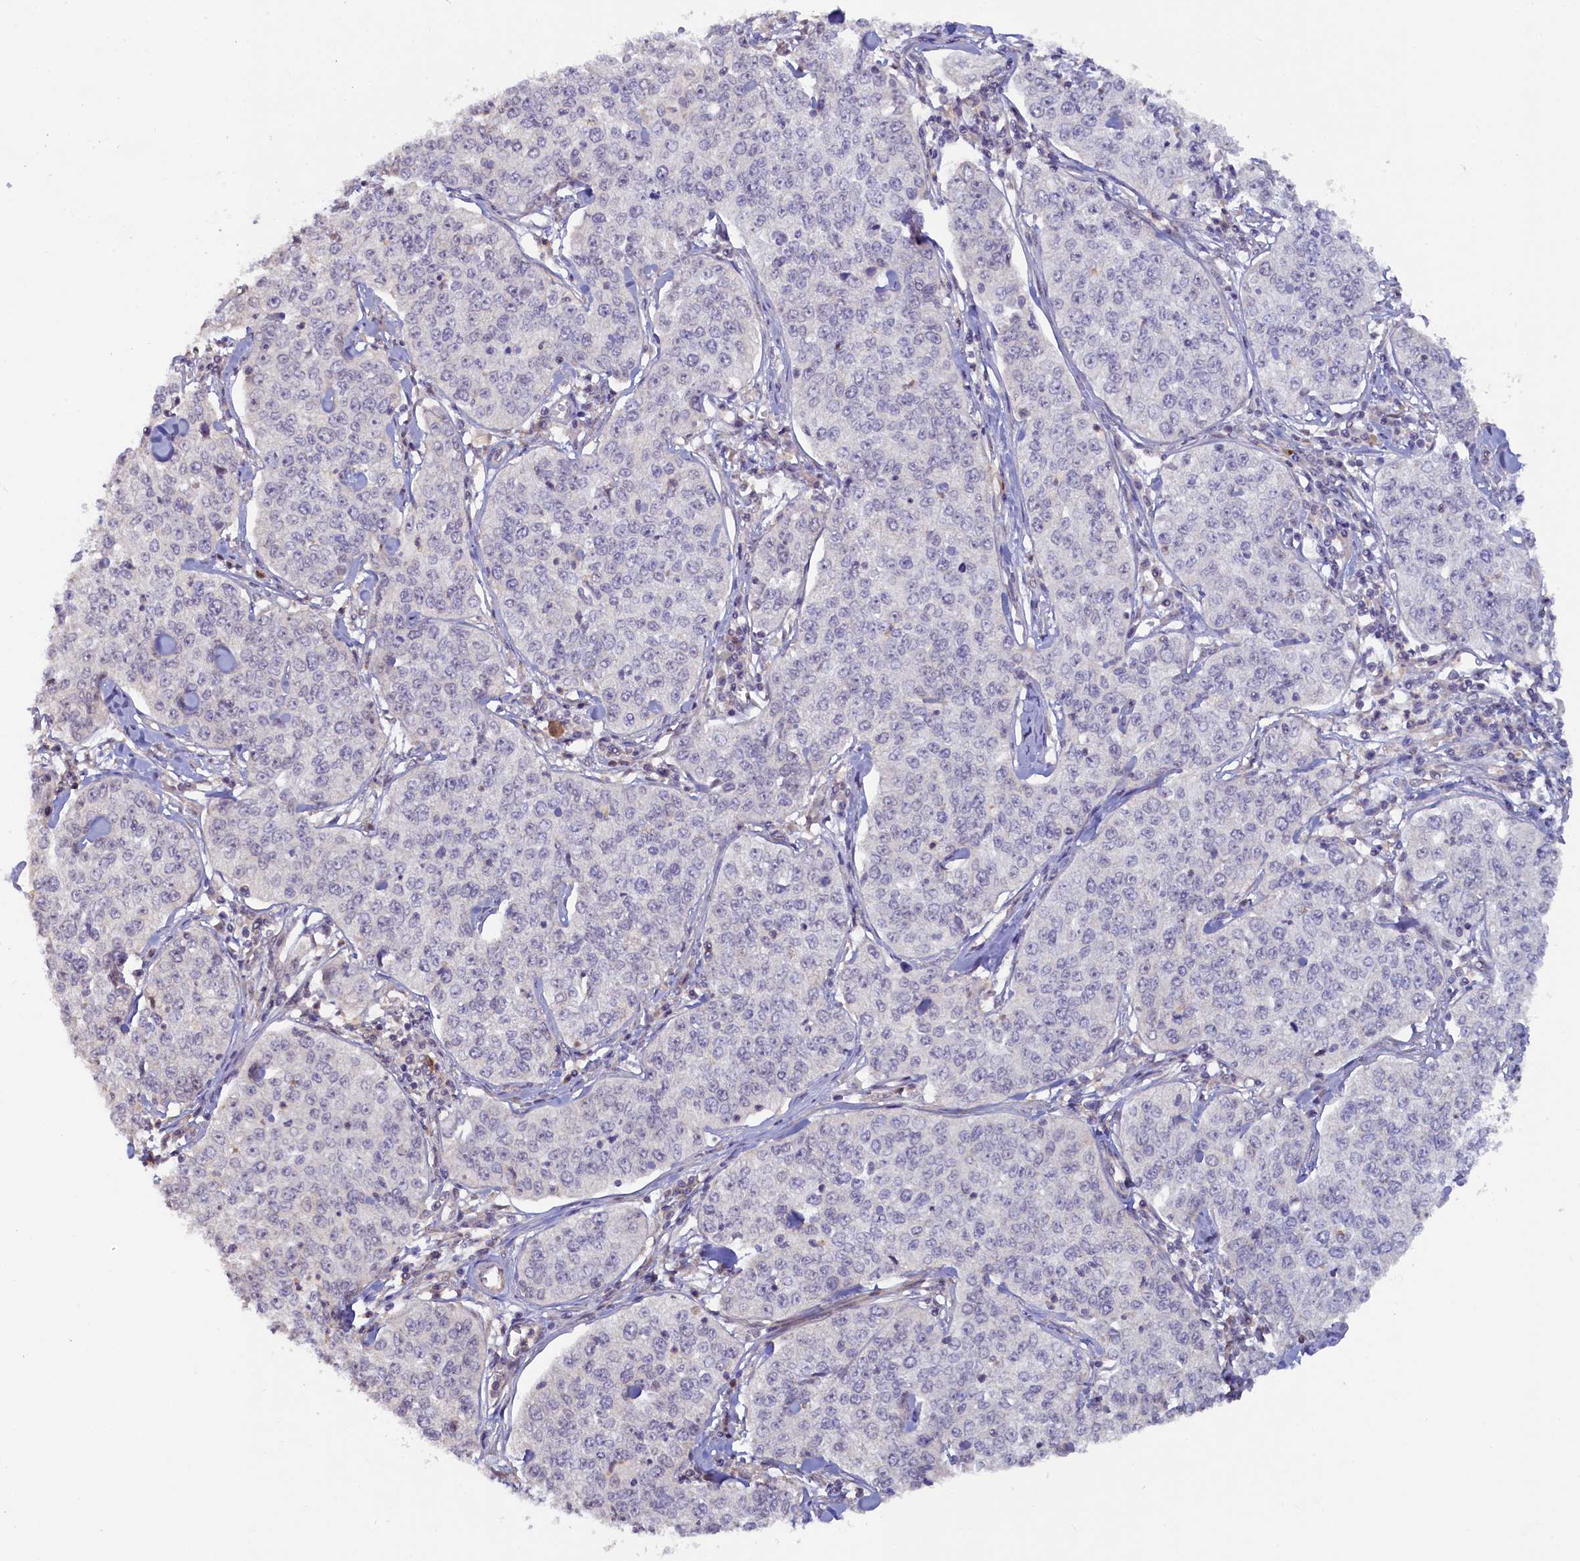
{"staining": {"intensity": "negative", "quantity": "none", "location": "none"}, "tissue": "cervical cancer", "cell_type": "Tumor cells", "image_type": "cancer", "snomed": [{"axis": "morphology", "description": "Squamous cell carcinoma, NOS"}, {"axis": "topography", "description": "Cervix"}], "caption": "Immunohistochemistry of squamous cell carcinoma (cervical) reveals no expression in tumor cells.", "gene": "MYO16", "patient": {"sex": "female", "age": 35}}